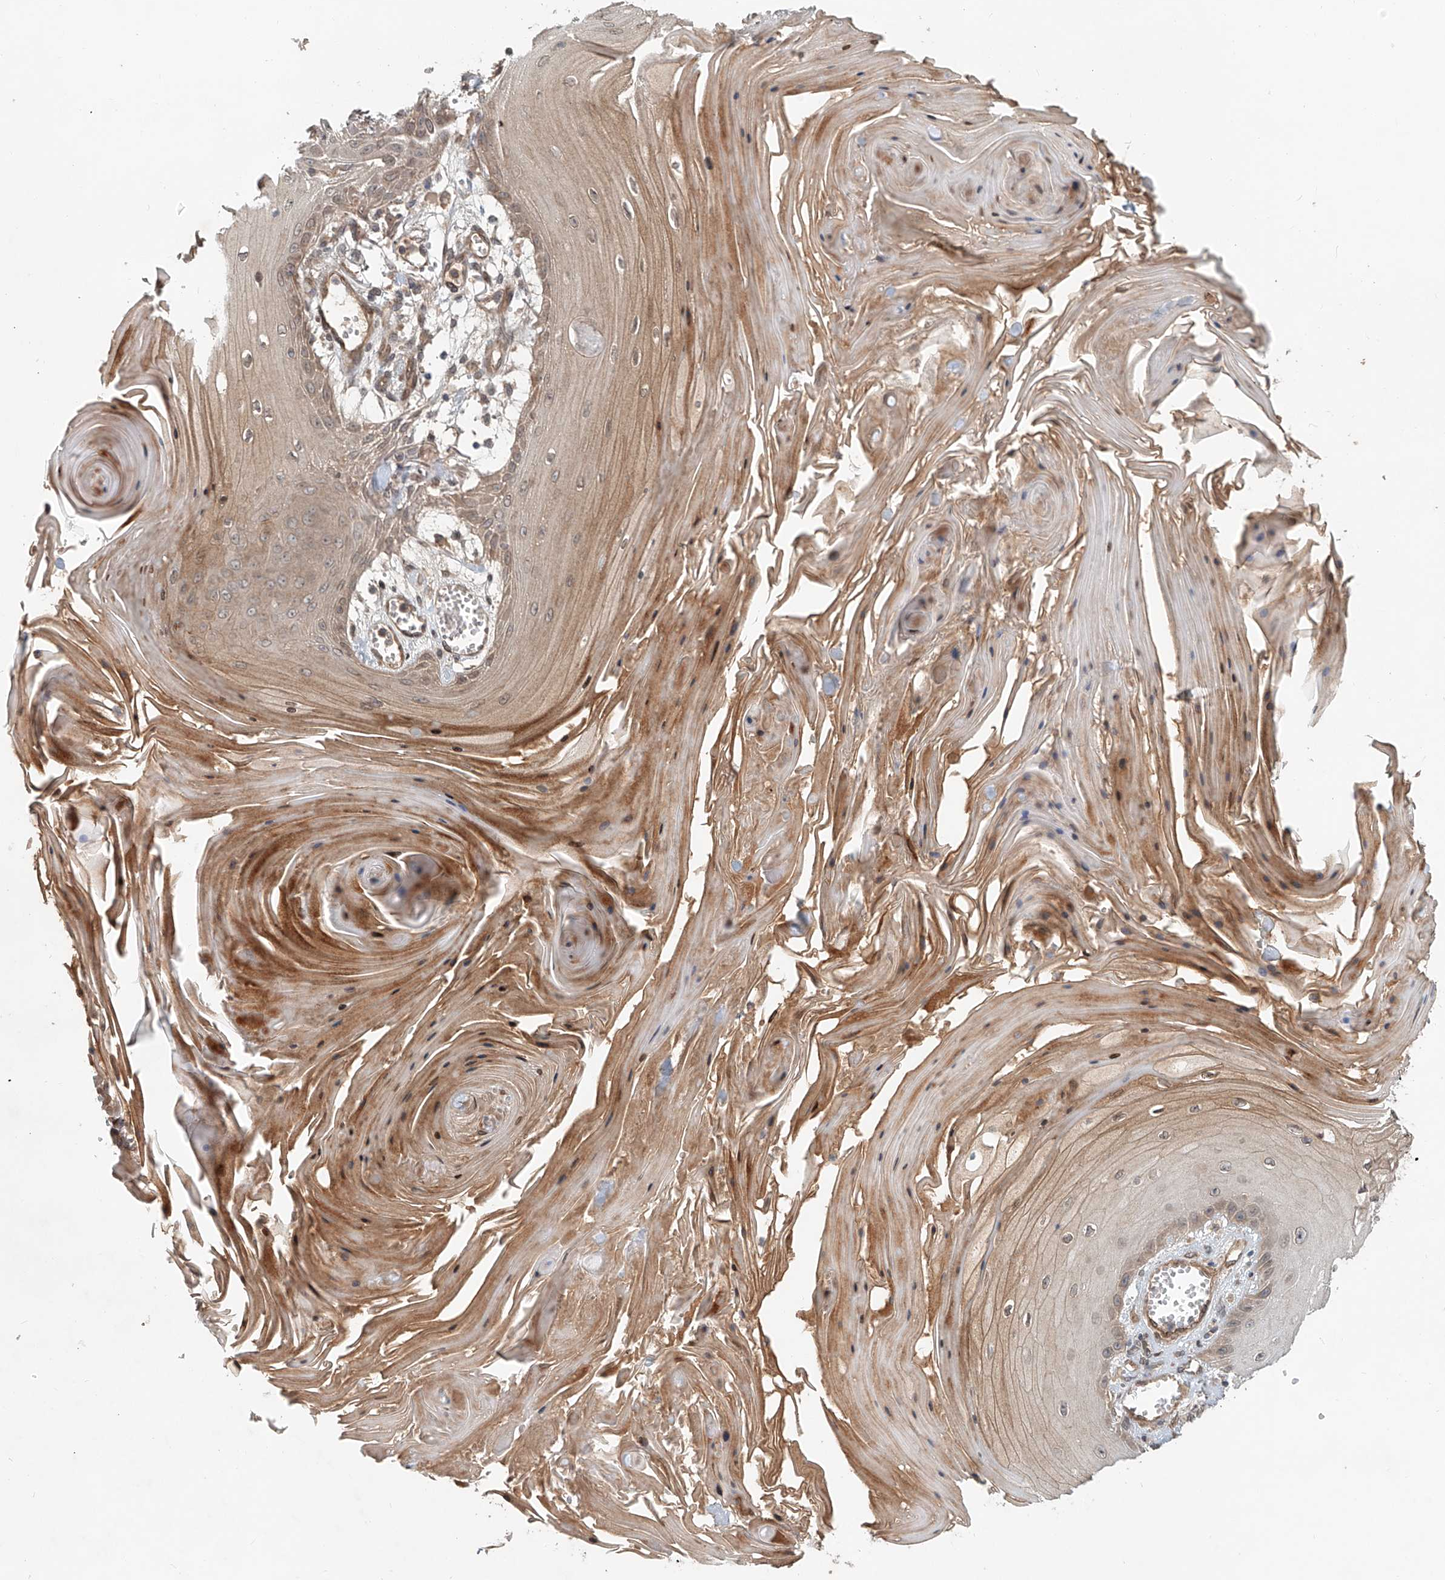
{"staining": {"intensity": "weak", "quantity": "25%-75%", "location": "cytoplasmic/membranous"}, "tissue": "skin cancer", "cell_type": "Tumor cells", "image_type": "cancer", "snomed": [{"axis": "morphology", "description": "Squamous cell carcinoma, NOS"}, {"axis": "topography", "description": "Skin"}], "caption": "Brown immunohistochemical staining in squamous cell carcinoma (skin) demonstrates weak cytoplasmic/membranous staining in approximately 25%-75% of tumor cells.", "gene": "SASH1", "patient": {"sex": "male", "age": 74}}